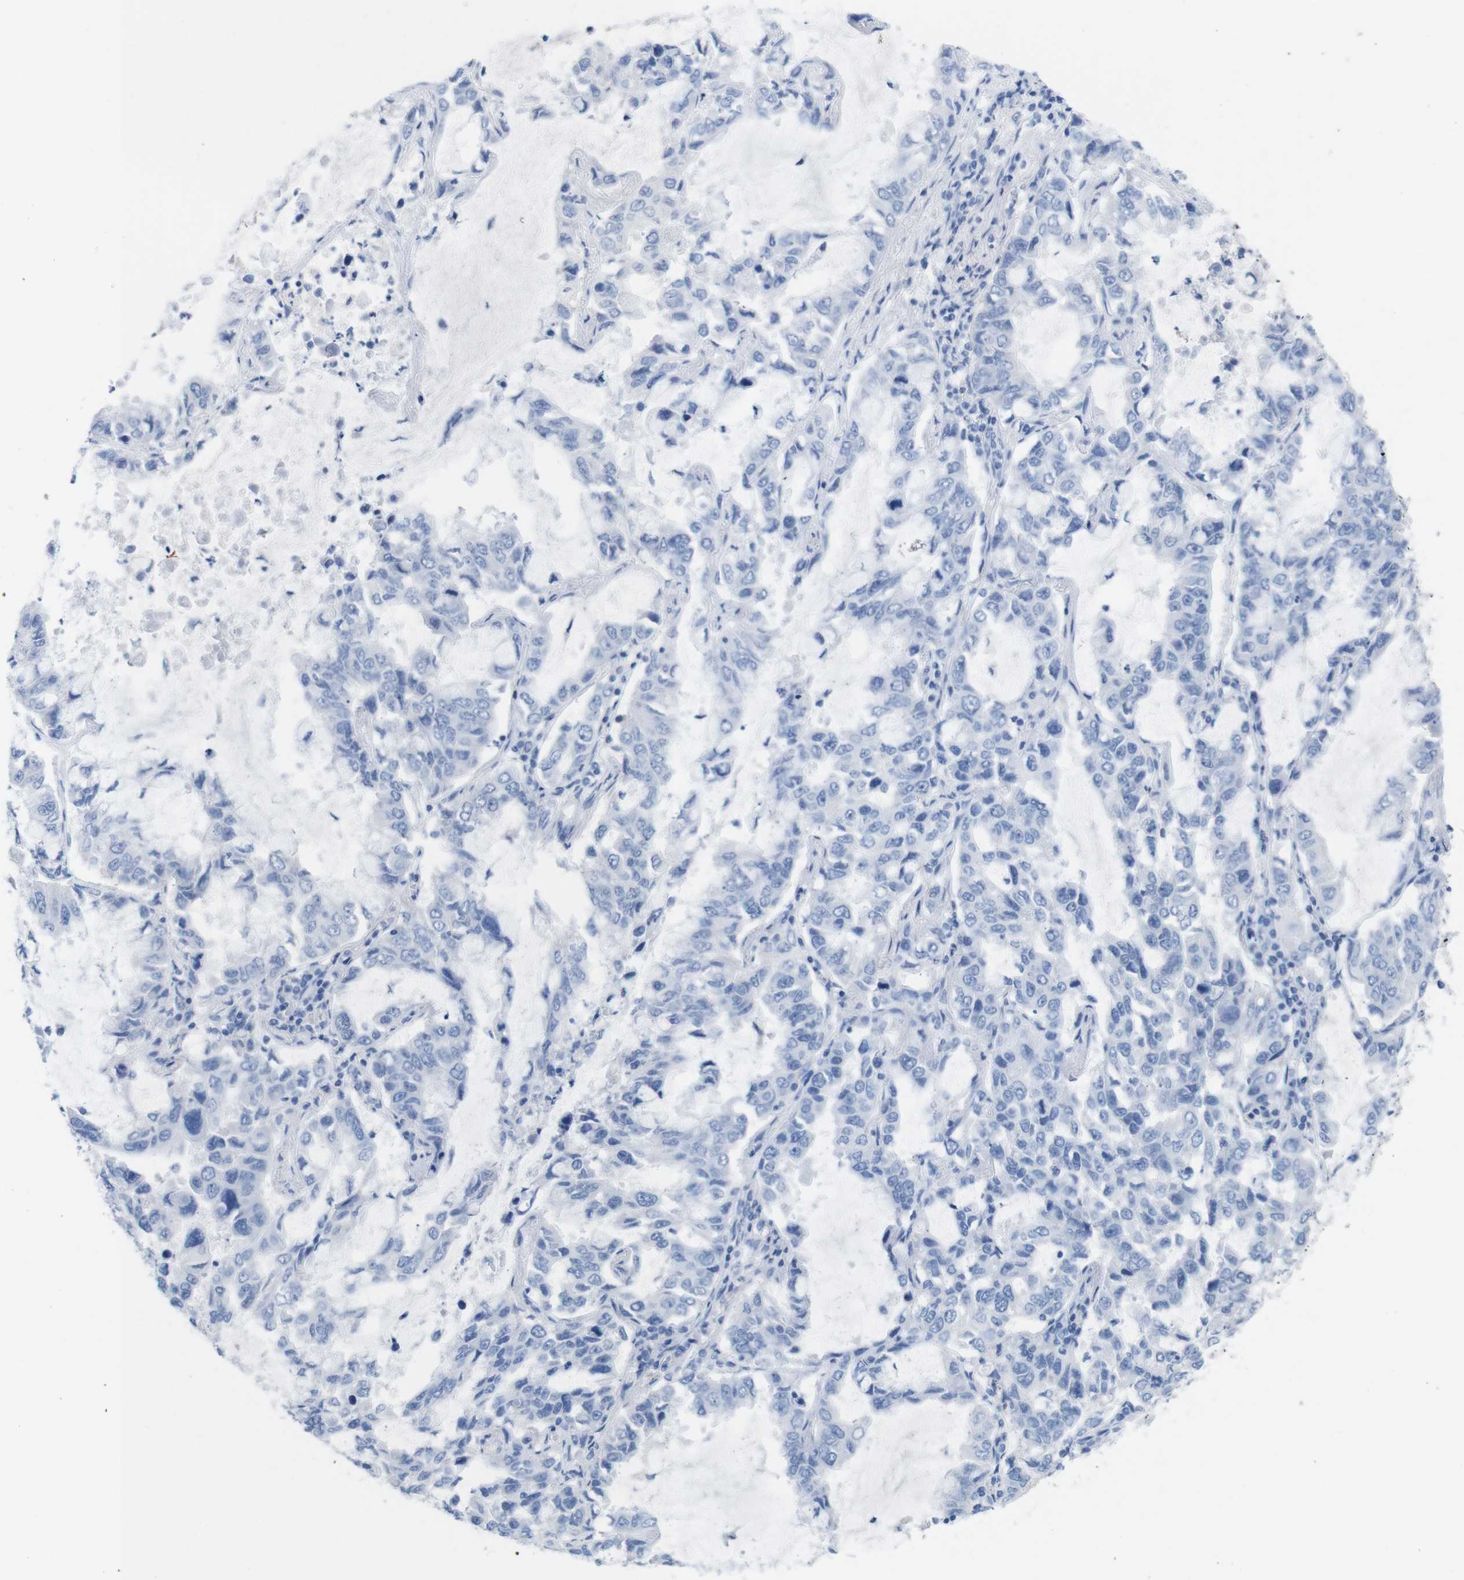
{"staining": {"intensity": "negative", "quantity": "none", "location": "none"}, "tissue": "lung cancer", "cell_type": "Tumor cells", "image_type": "cancer", "snomed": [{"axis": "morphology", "description": "Adenocarcinoma, NOS"}, {"axis": "topography", "description": "Lung"}], "caption": "The micrograph exhibits no staining of tumor cells in lung cancer.", "gene": "LAG3", "patient": {"sex": "male", "age": 64}}